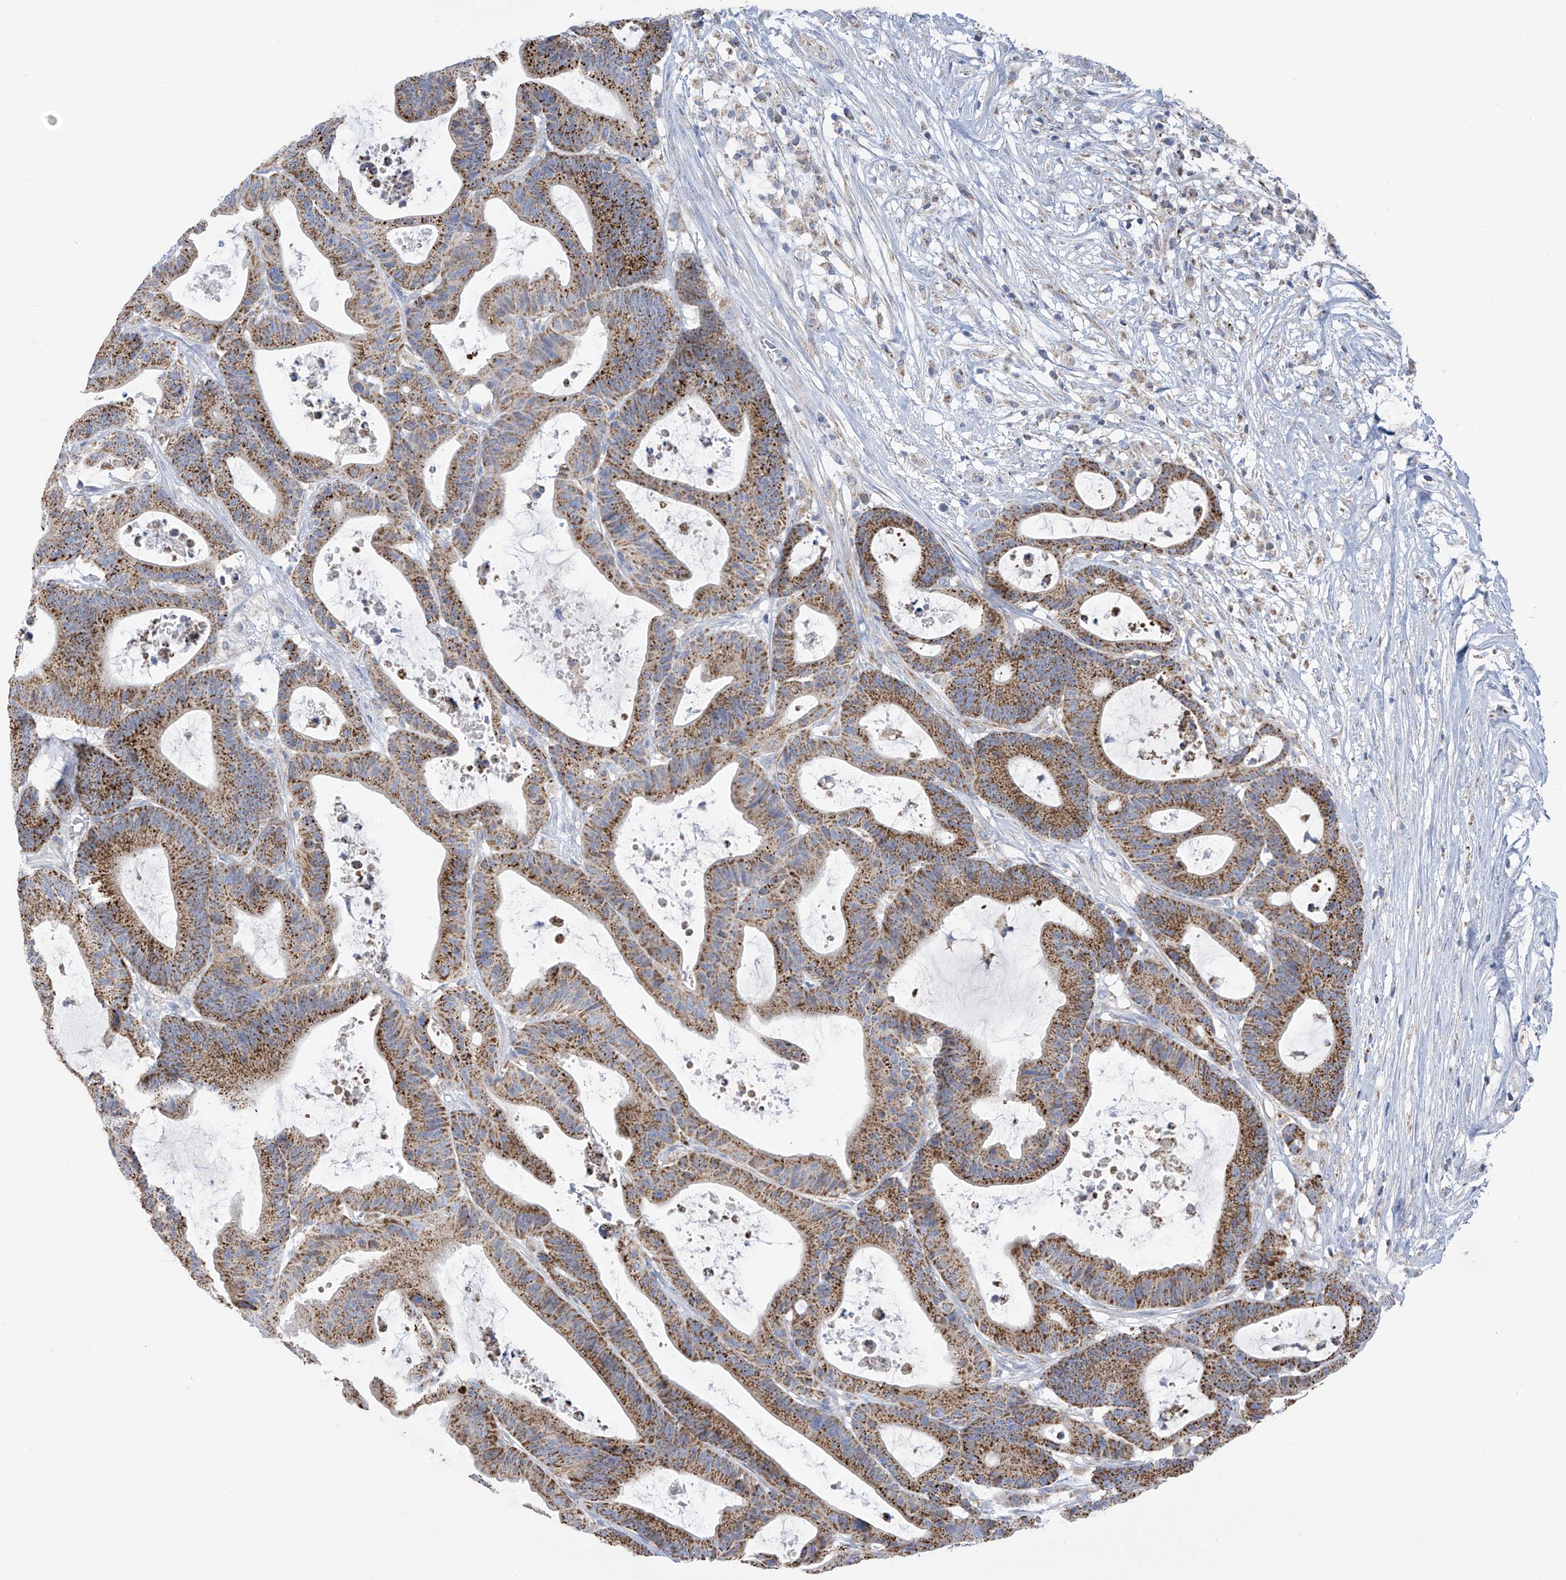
{"staining": {"intensity": "strong", "quantity": ">75%", "location": "cytoplasmic/membranous"}, "tissue": "colorectal cancer", "cell_type": "Tumor cells", "image_type": "cancer", "snomed": [{"axis": "morphology", "description": "Adenocarcinoma, NOS"}, {"axis": "topography", "description": "Colon"}], "caption": "Strong cytoplasmic/membranous staining is present in approximately >75% of tumor cells in adenocarcinoma (colorectal).", "gene": "PNPT1", "patient": {"sex": "female", "age": 84}}